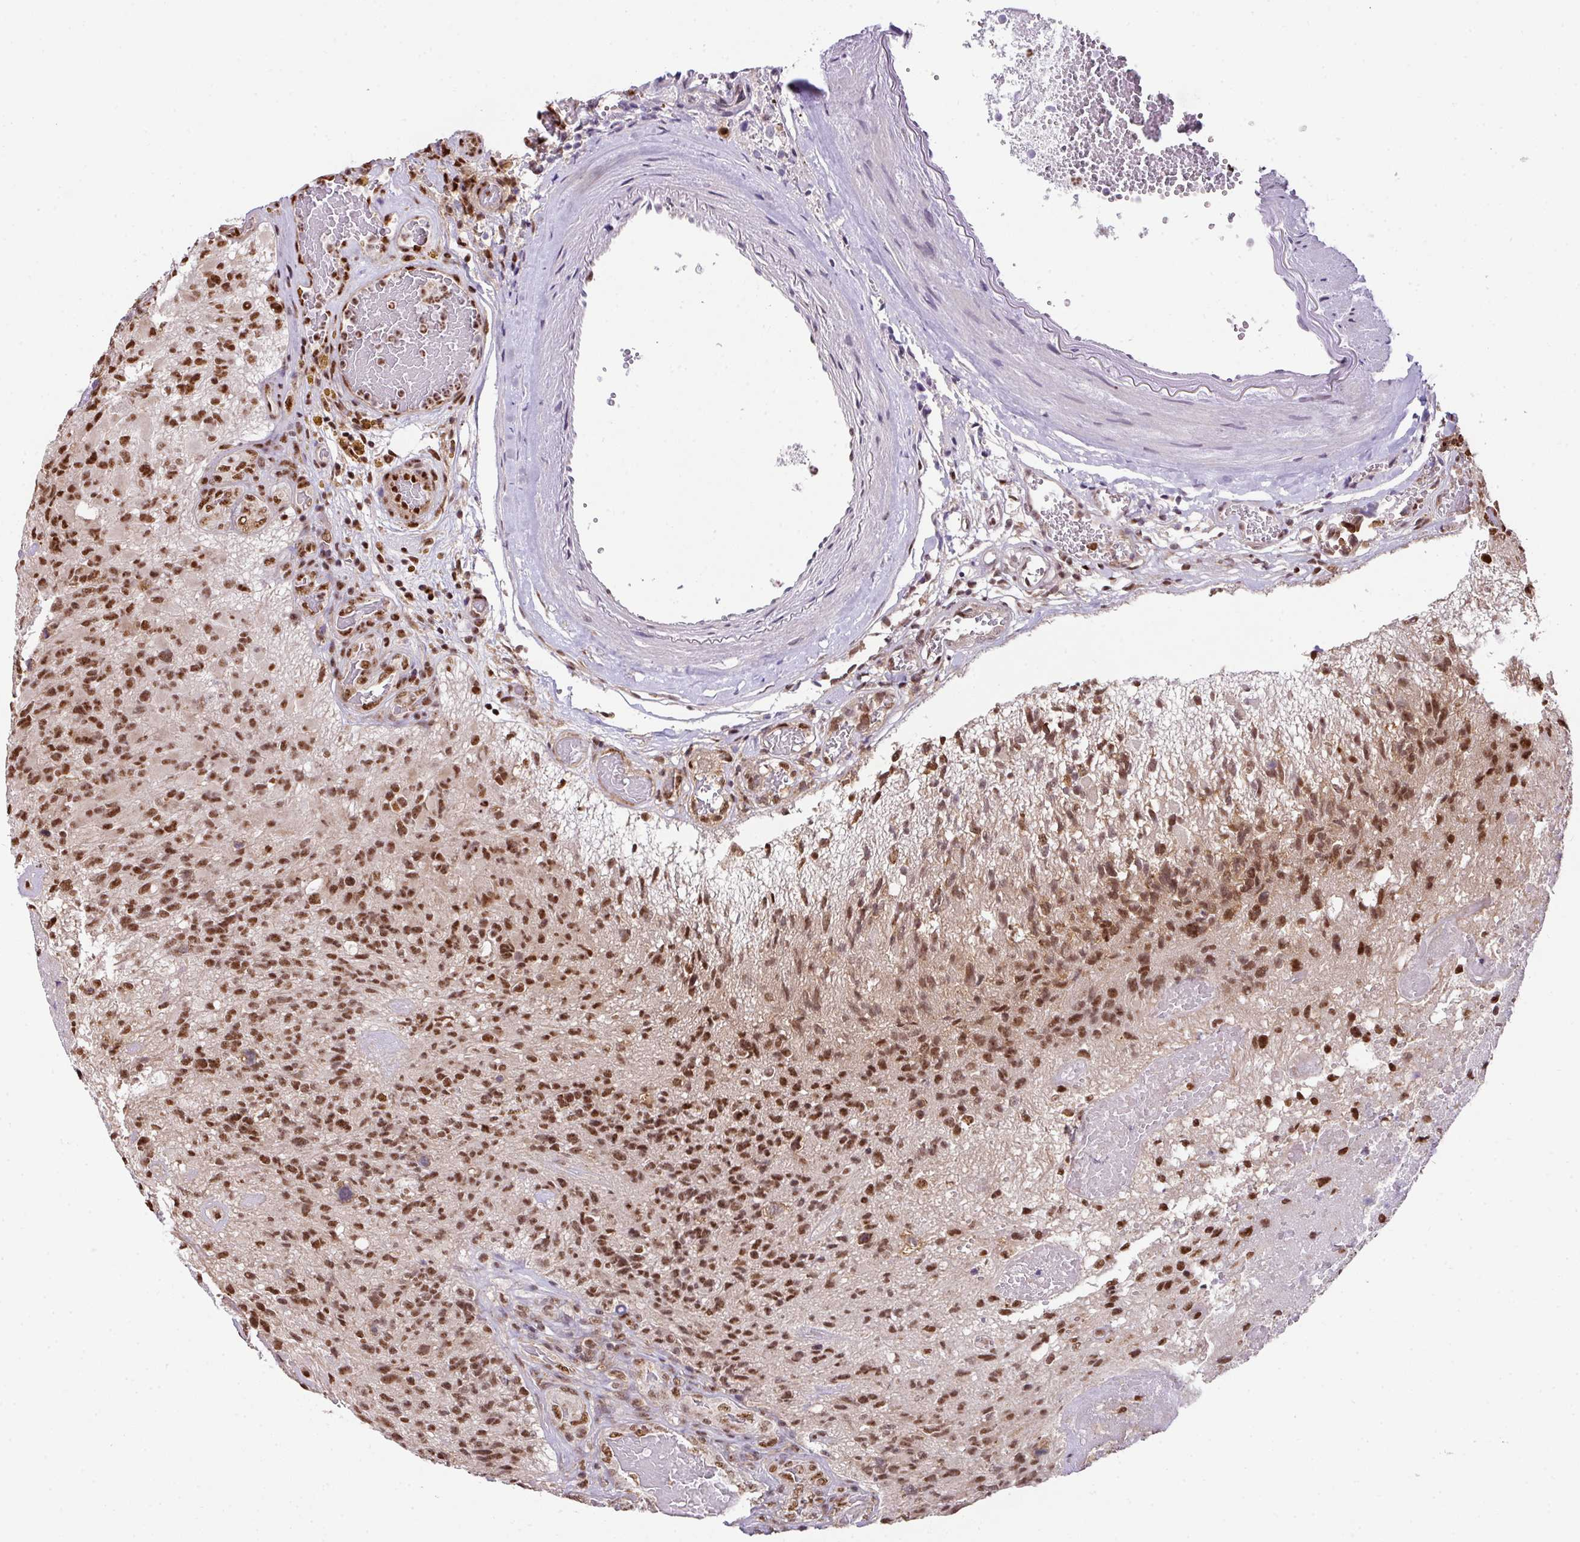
{"staining": {"intensity": "moderate", "quantity": ">75%", "location": "nuclear"}, "tissue": "glioma", "cell_type": "Tumor cells", "image_type": "cancer", "snomed": [{"axis": "morphology", "description": "Glioma, malignant, High grade"}, {"axis": "topography", "description": "Brain"}], "caption": "A photomicrograph of human high-grade glioma (malignant) stained for a protein displays moderate nuclear brown staining in tumor cells.", "gene": "PLK1", "patient": {"sex": "male", "age": 76}}